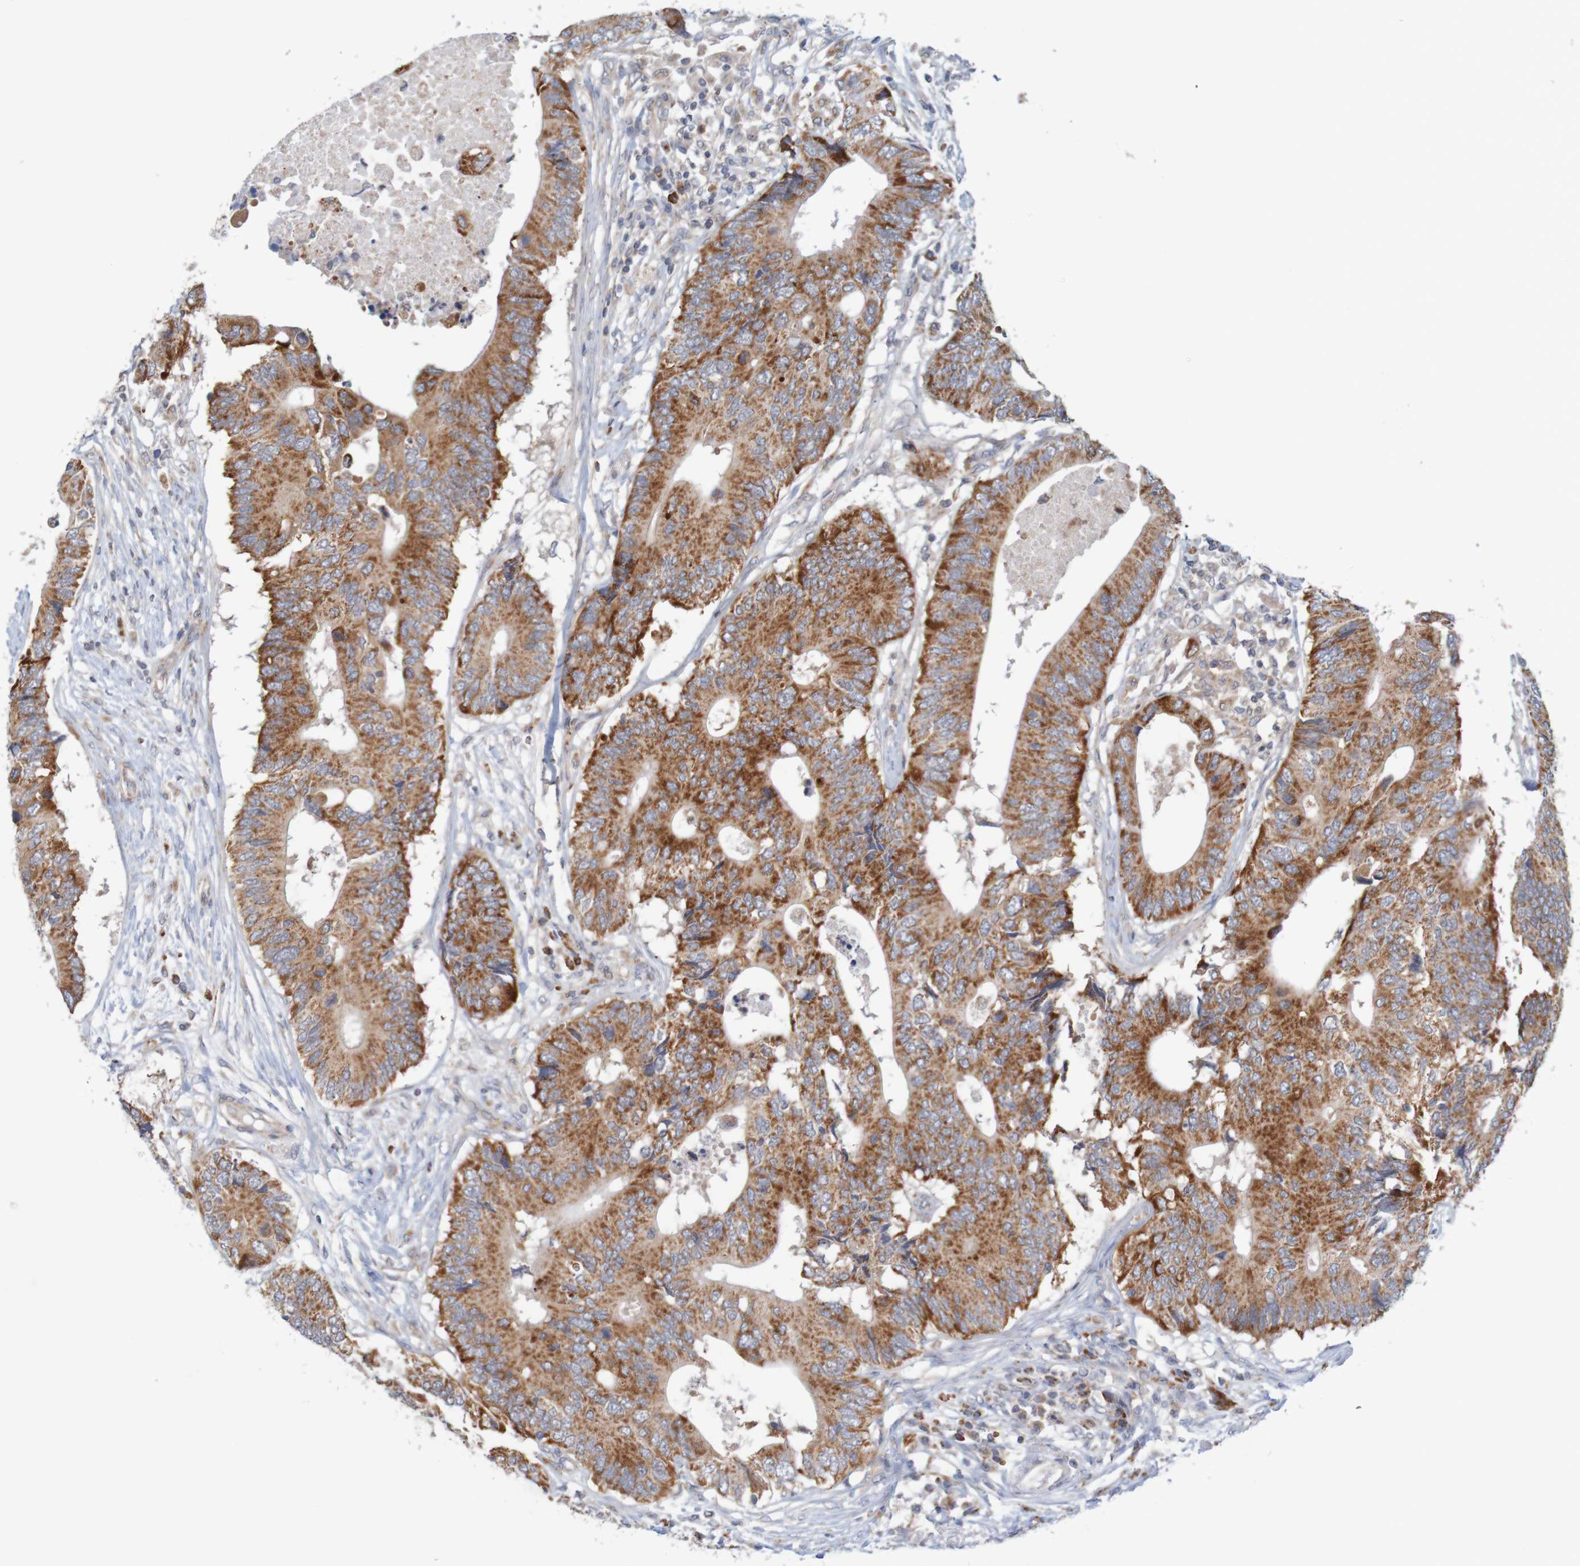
{"staining": {"intensity": "strong", "quantity": ">75%", "location": "cytoplasmic/membranous"}, "tissue": "colorectal cancer", "cell_type": "Tumor cells", "image_type": "cancer", "snomed": [{"axis": "morphology", "description": "Adenocarcinoma, NOS"}, {"axis": "topography", "description": "Colon"}], "caption": "Strong cytoplasmic/membranous staining is seen in approximately >75% of tumor cells in colorectal cancer.", "gene": "NAV2", "patient": {"sex": "male", "age": 71}}